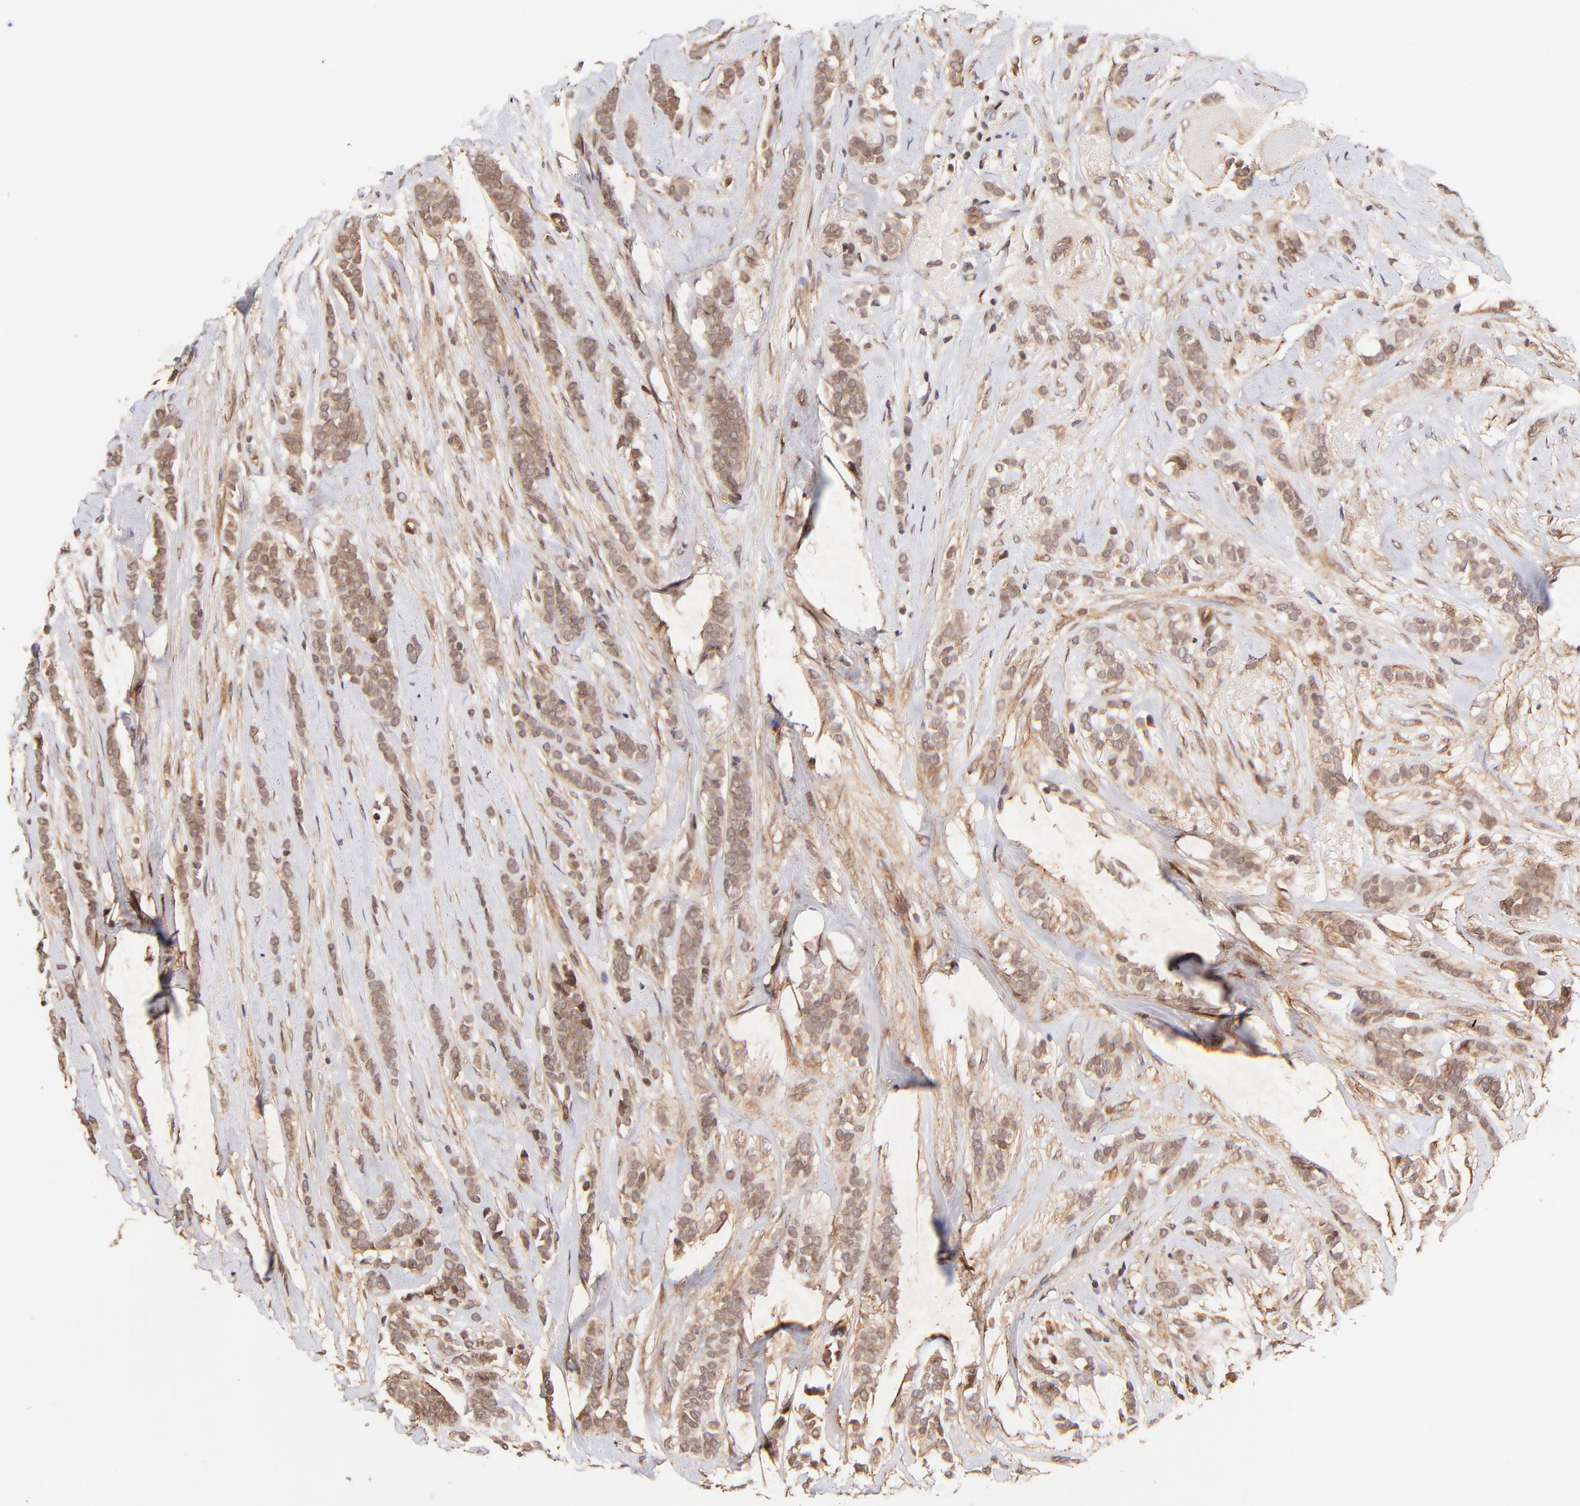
{"staining": {"intensity": "weak", "quantity": ">75%", "location": "cytoplasmic/membranous"}, "tissue": "breast cancer", "cell_type": "Tumor cells", "image_type": "cancer", "snomed": [{"axis": "morphology", "description": "Lobular carcinoma"}, {"axis": "topography", "description": "Breast"}], "caption": "The immunohistochemical stain shows weak cytoplasmic/membranous expression in tumor cells of breast lobular carcinoma tissue.", "gene": "ITGB1", "patient": {"sex": "female", "age": 56}}